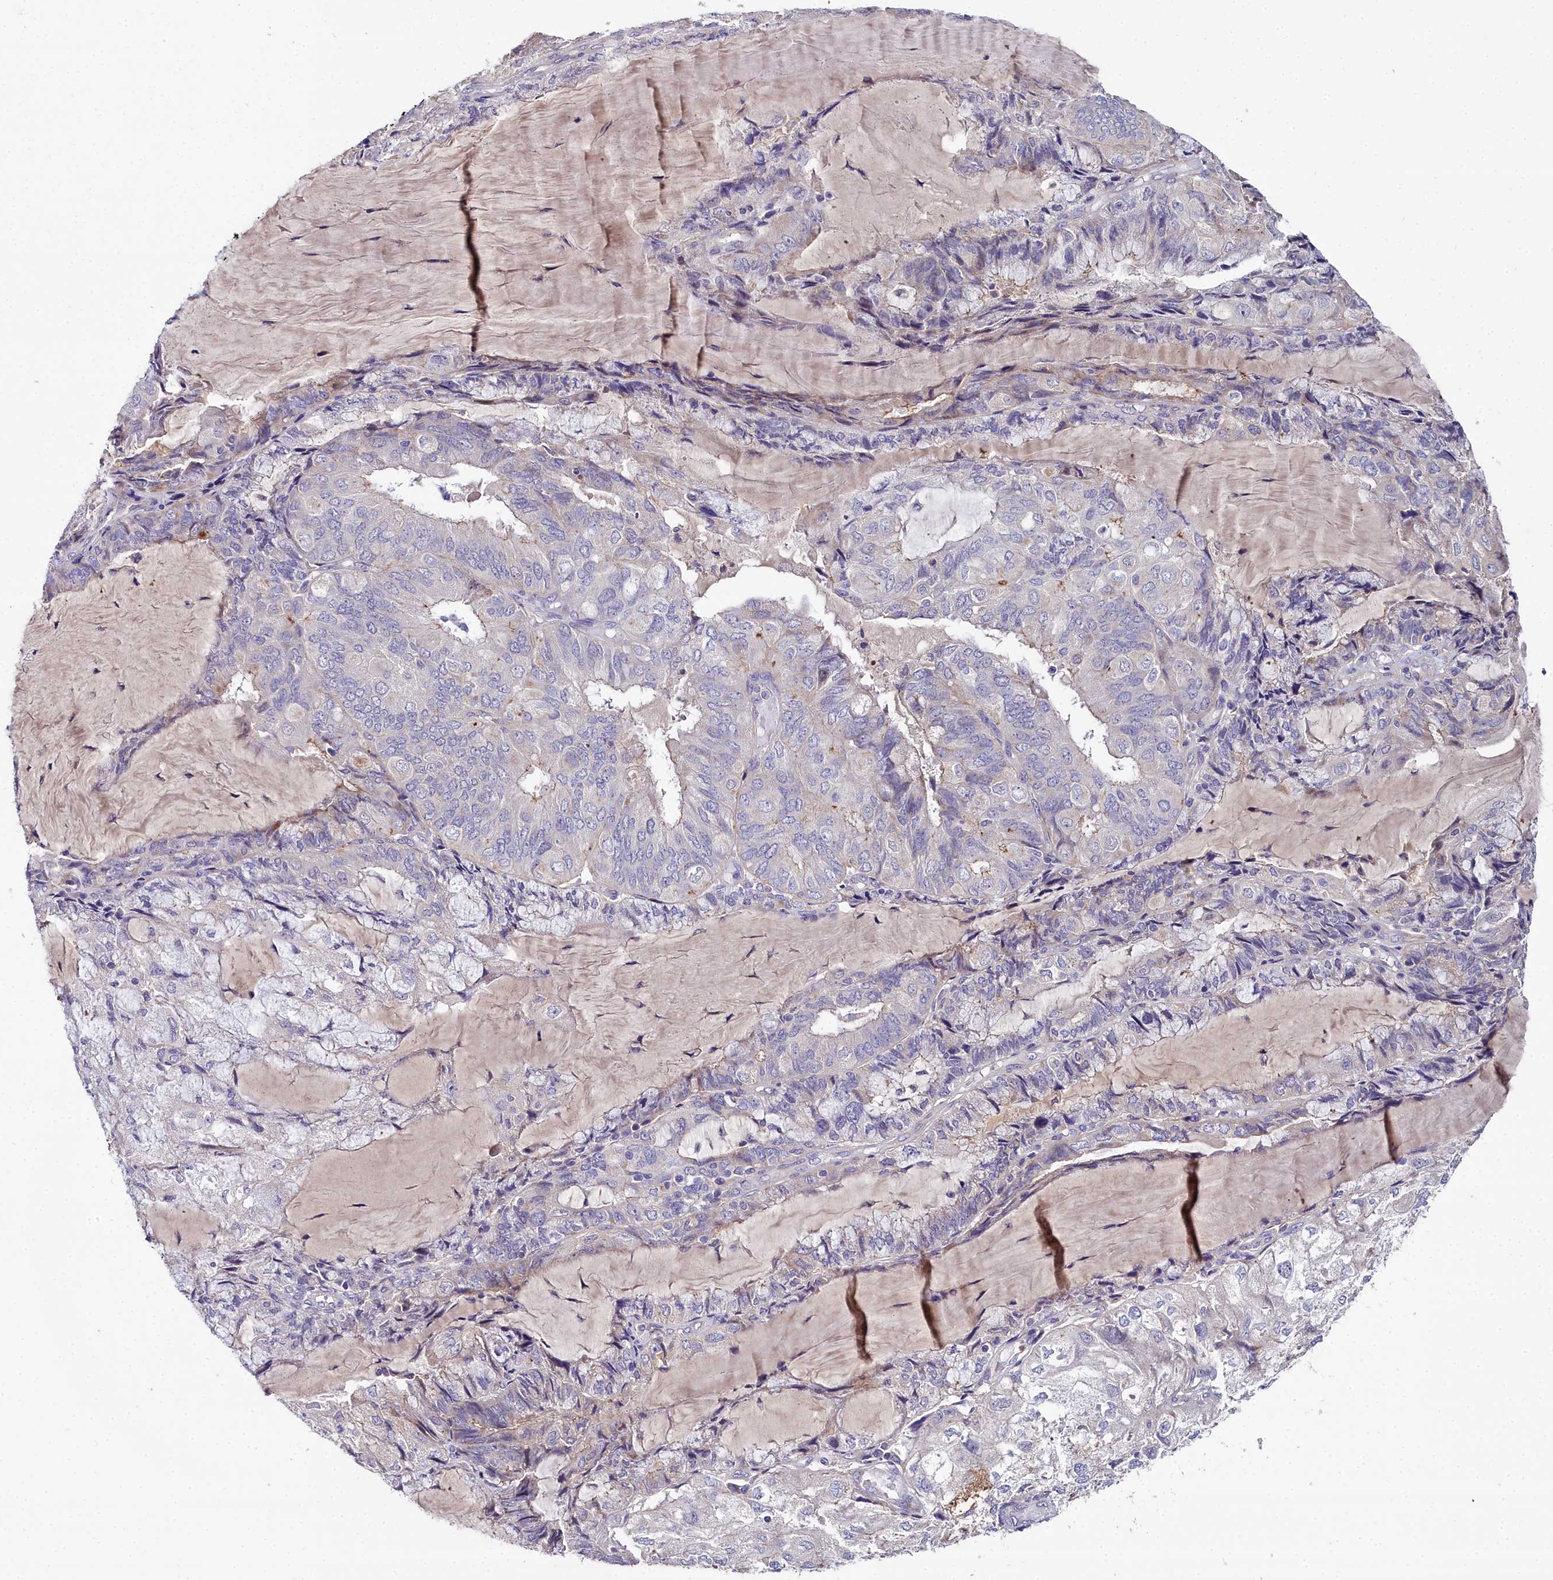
{"staining": {"intensity": "negative", "quantity": "none", "location": "none"}, "tissue": "endometrial cancer", "cell_type": "Tumor cells", "image_type": "cancer", "snomed": [{"axis": "morphology", "description": "Adenocarcinoma, NOS"}, {"axis": "topography", "description": "Endometrium"}], "caption": "An image of endometrial cancer stained for a protein exhibits no brown staining in tumor cells.", "gene": "NT5M", "patient": {"sex": "female", "age": 81}}